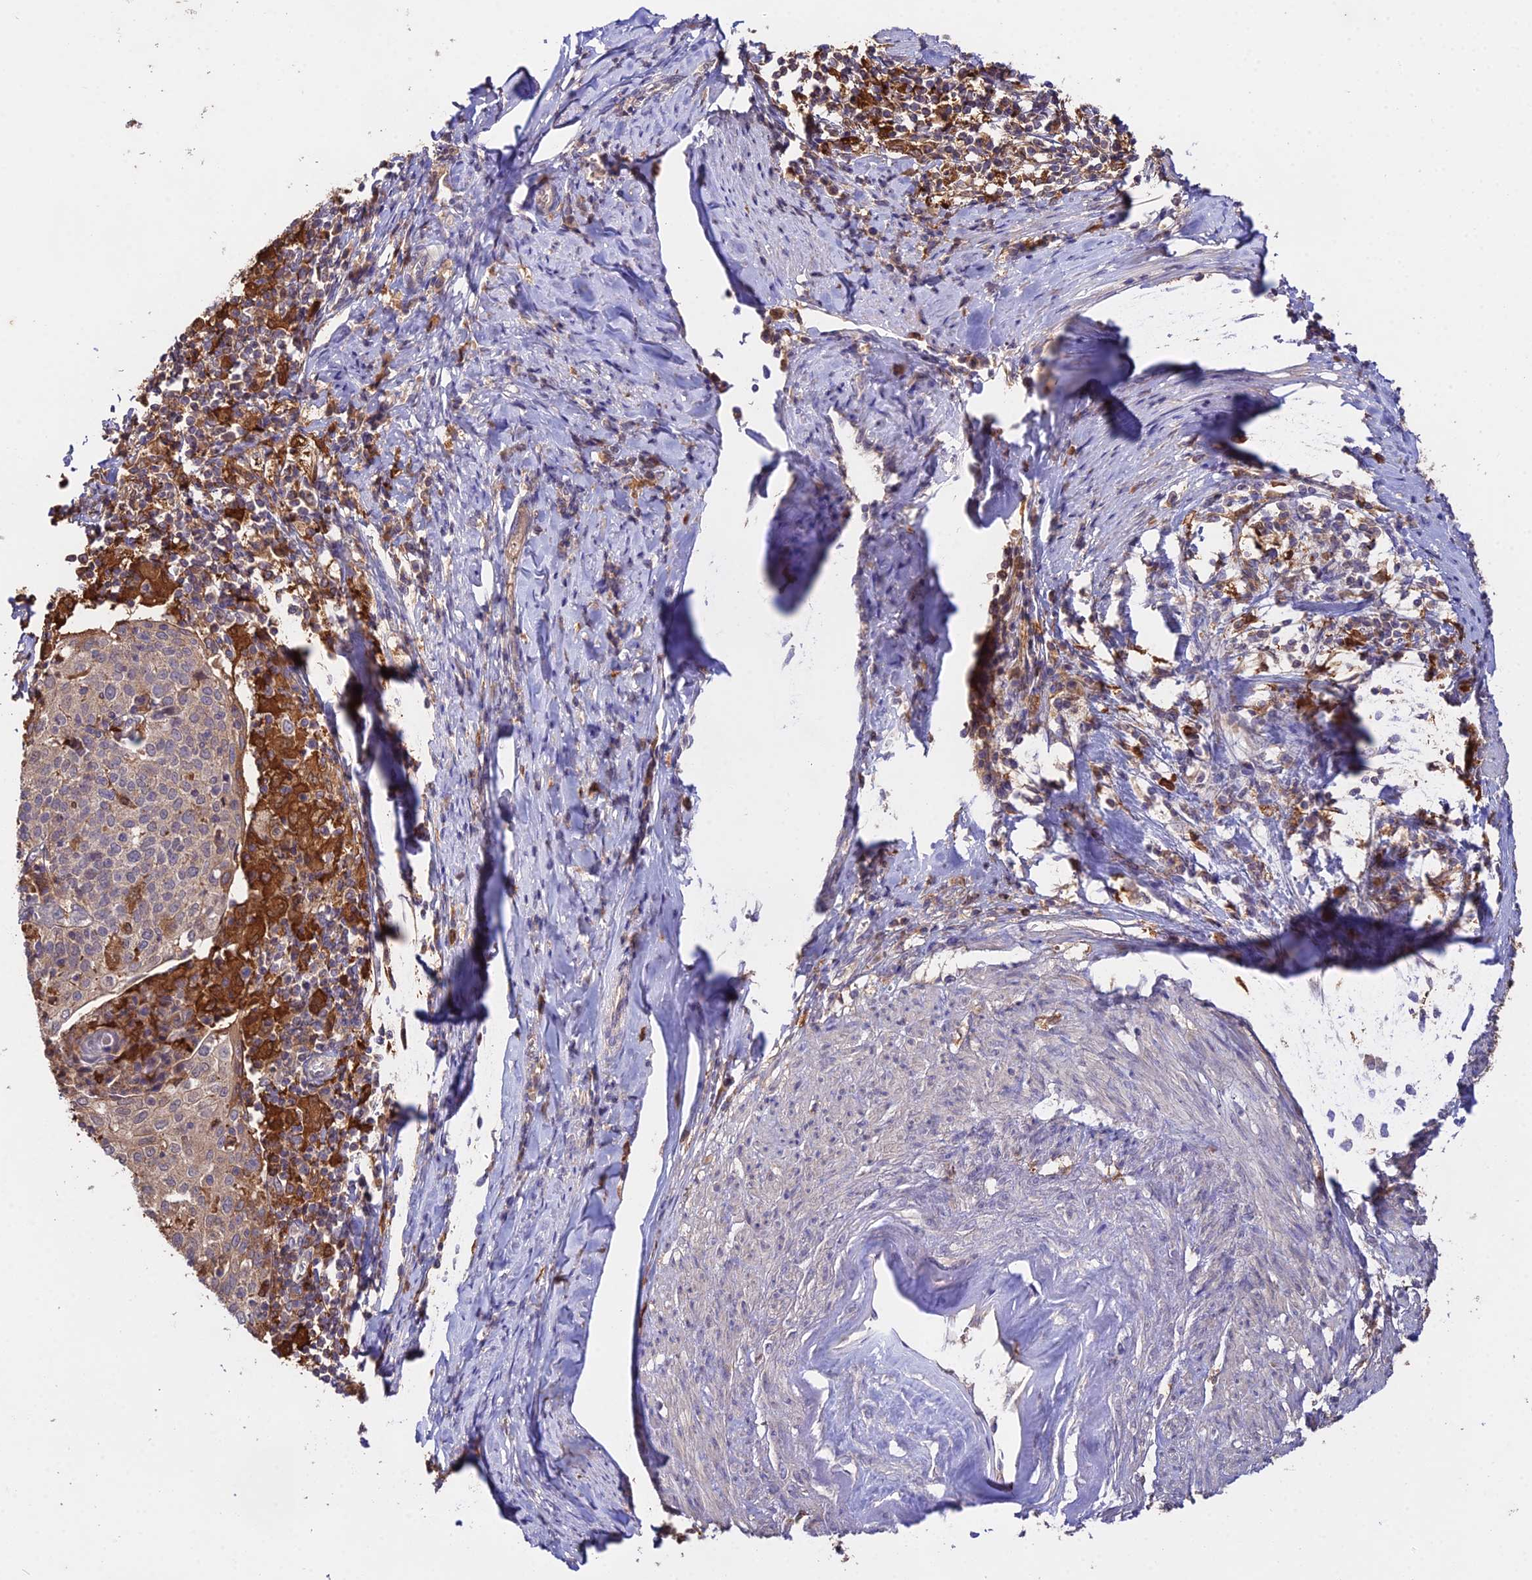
{"staining": {"intensity": "weak", "quantity": "<25%", "location": "cytoplasmic/membranous"}, "tissue": "cervical cancer", "cell_type": "Tumor cells", "image_type": "cancer", "snomed": [{"axis": "morphology", "description": "Squamous cell carcinoma, NOS"}, {"axis": "topography", "description": "Cervix"}], "caption": "Protein analysis of cervical cancer (squamous cell carcinoma) exhibits no significant expression in tumor cells. Nuclei are stained in blue.", "gene": "FBP1", "patient": {"sex": "female", "age": 52}}